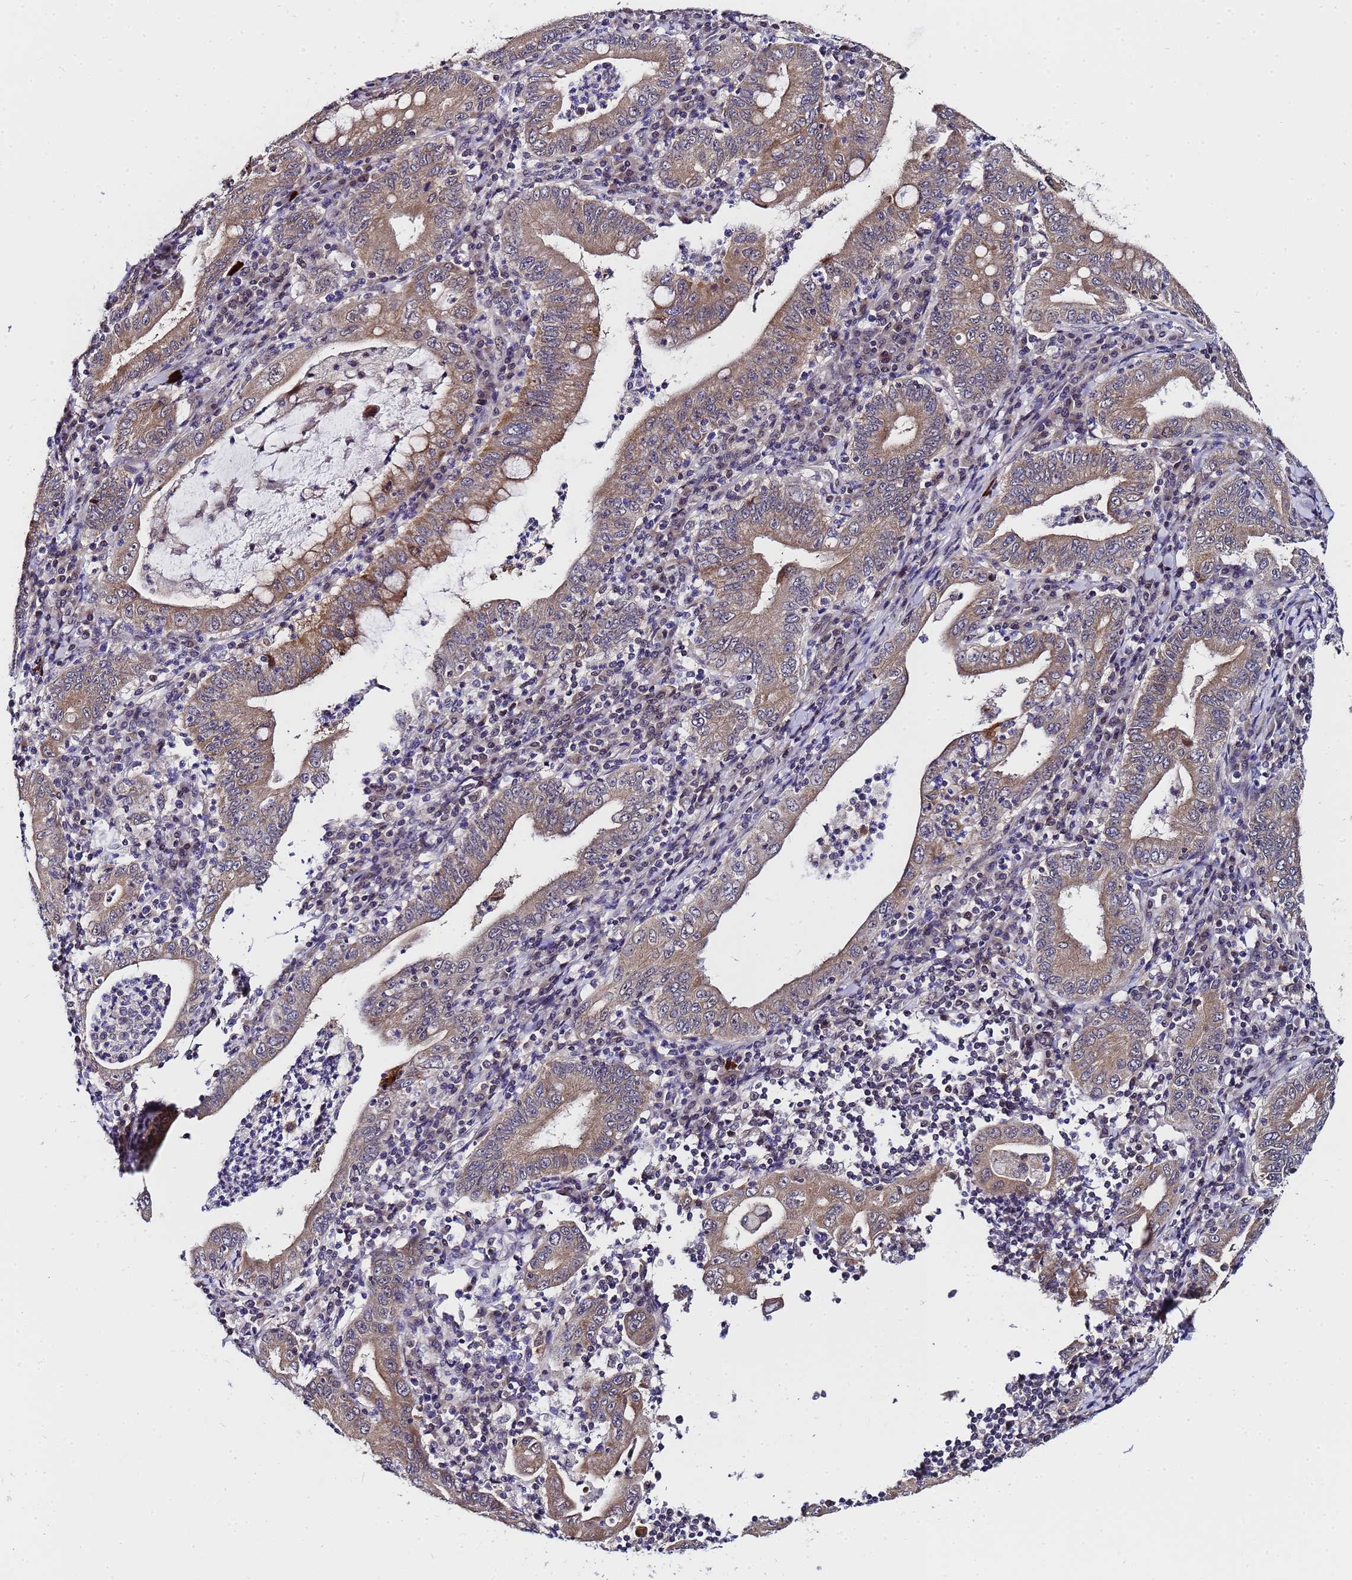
{"staining": {"intensity": "moderate", "quantity": ">75%", "location": "cytoplasmic/membranous"}, "tissue": "stomach cancer", "cell_type": "Tumor cells", "image_type": "cancer", "snomed": [{"axis": "morphology", "description": "Normal tissue, NOS"}, {"axis": "morphology", "description": "Adenocarcinoma, NOS"}, {"axis": "topography", "description": "Esophagus"}, {"axis": "topography", "description": "Stomach, upper"}, {"axis": "topography", "description": "Peripheral nerve tissue"}], "caption": "Brown immunohistochemical staining in adenocarcinoma (stomach) displays moderate cytoplasmic/membranous expression in about >75% of tumor cells. The staining was performed using DAB to visualize the protein expression in brown, while the nuclei were stained in blue with hematoxylin (Magnification: 20x).", "gene": "ANAPC13", "patient": {"sex": "male", "age": 62}}